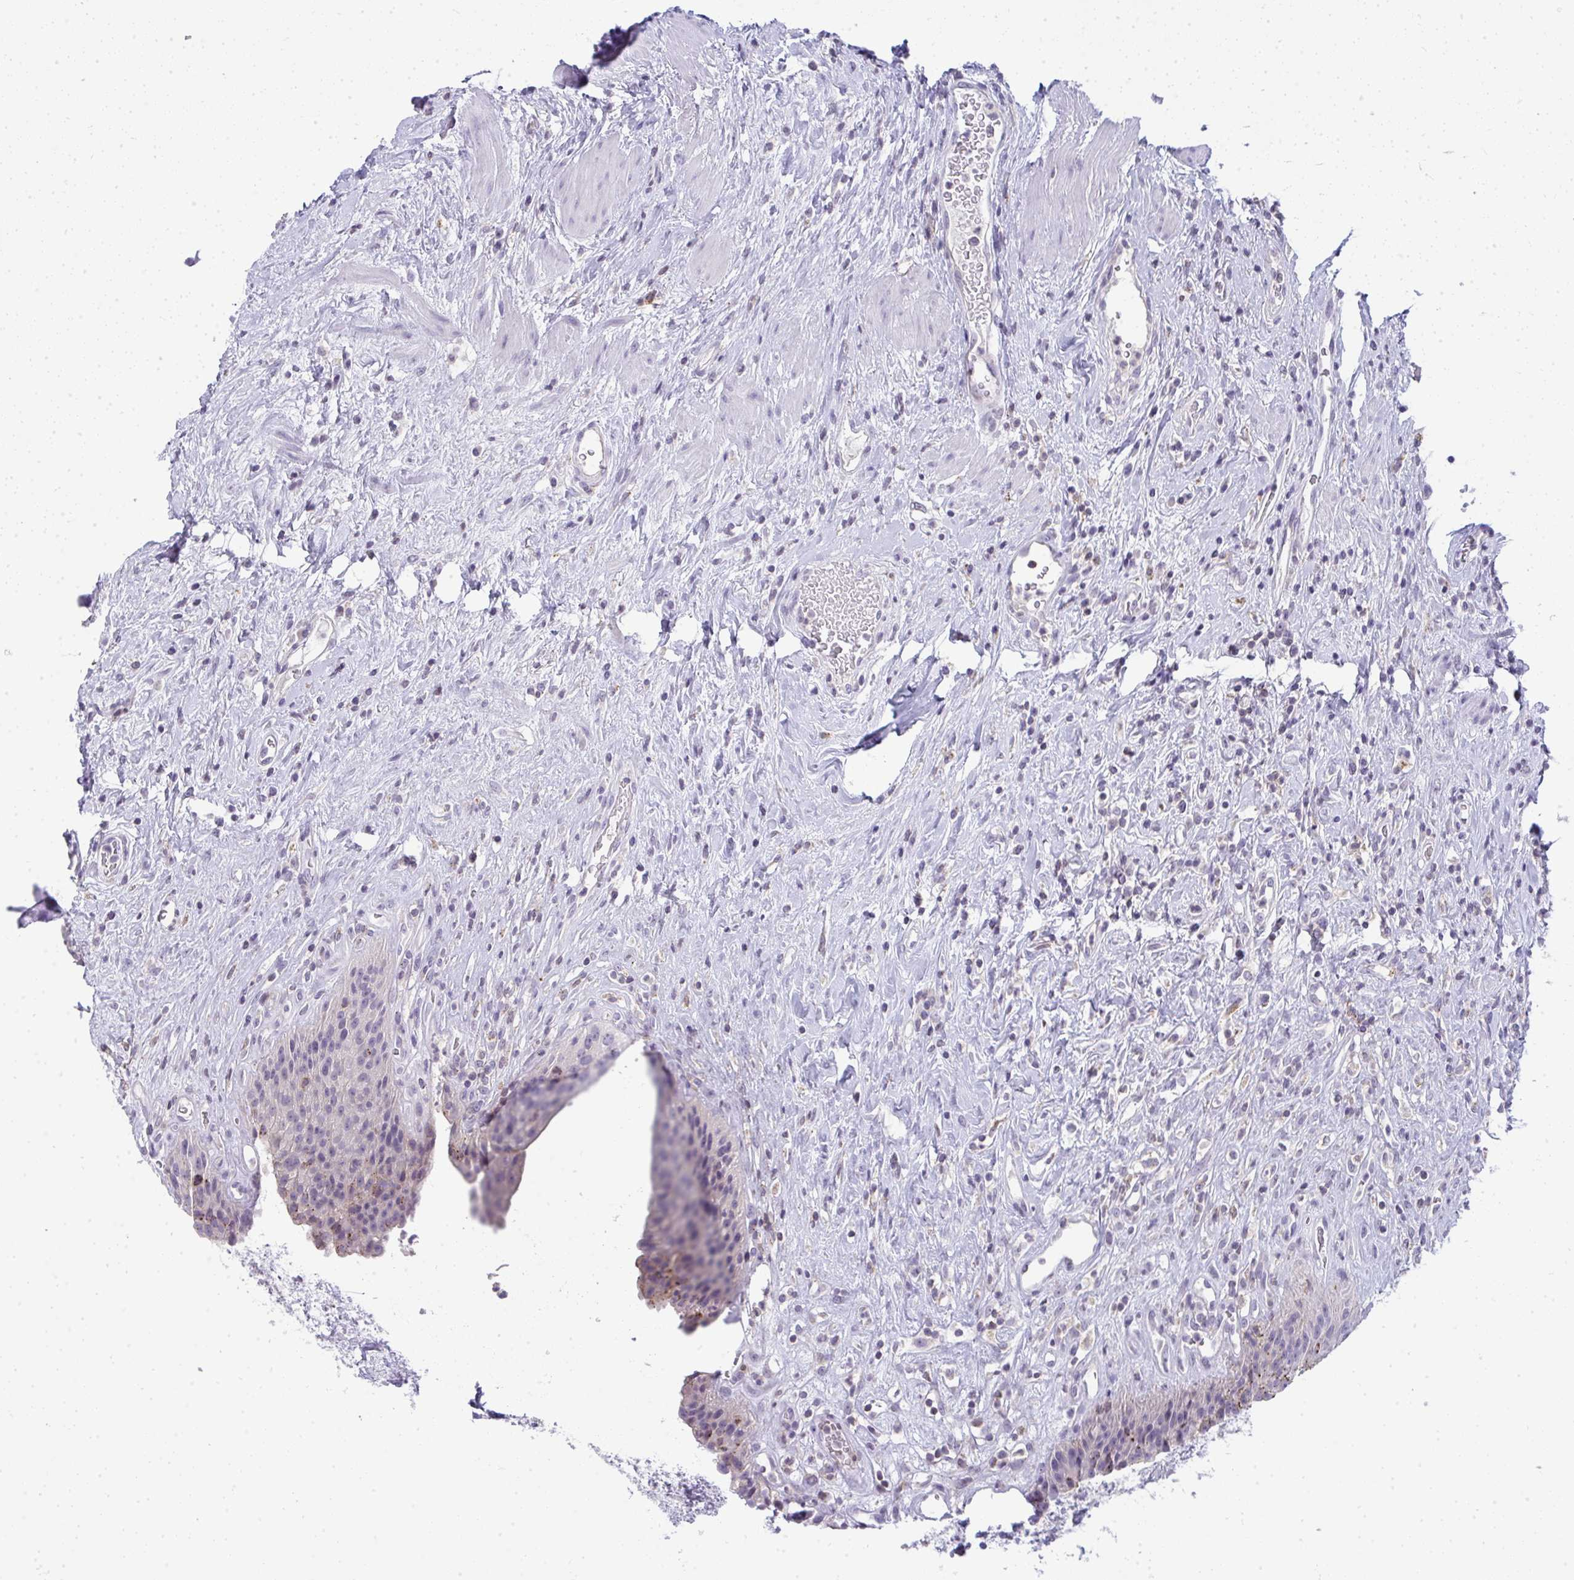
{"staining": {"intensity": "moderate", "quantity": "25%-75%", "location": "cytoplasmic/membranous"}, "tissue": "urinary bladder", "cell_type": "Urothelial cells", "image_type": "normal", "snomed": [{"axis": "morphology", "description": "Normal tissue, NOS"}, {"axis": "topography", "description": "Urinary bladder"}], "caption": "Protein staining of benign urinary bladder shows moderate cytoplasmic/membranous staining in approximately 25%-75% of urothelial cells.", "gene": "VPS4B", "patient": {"sex": "female", "age": 56}}